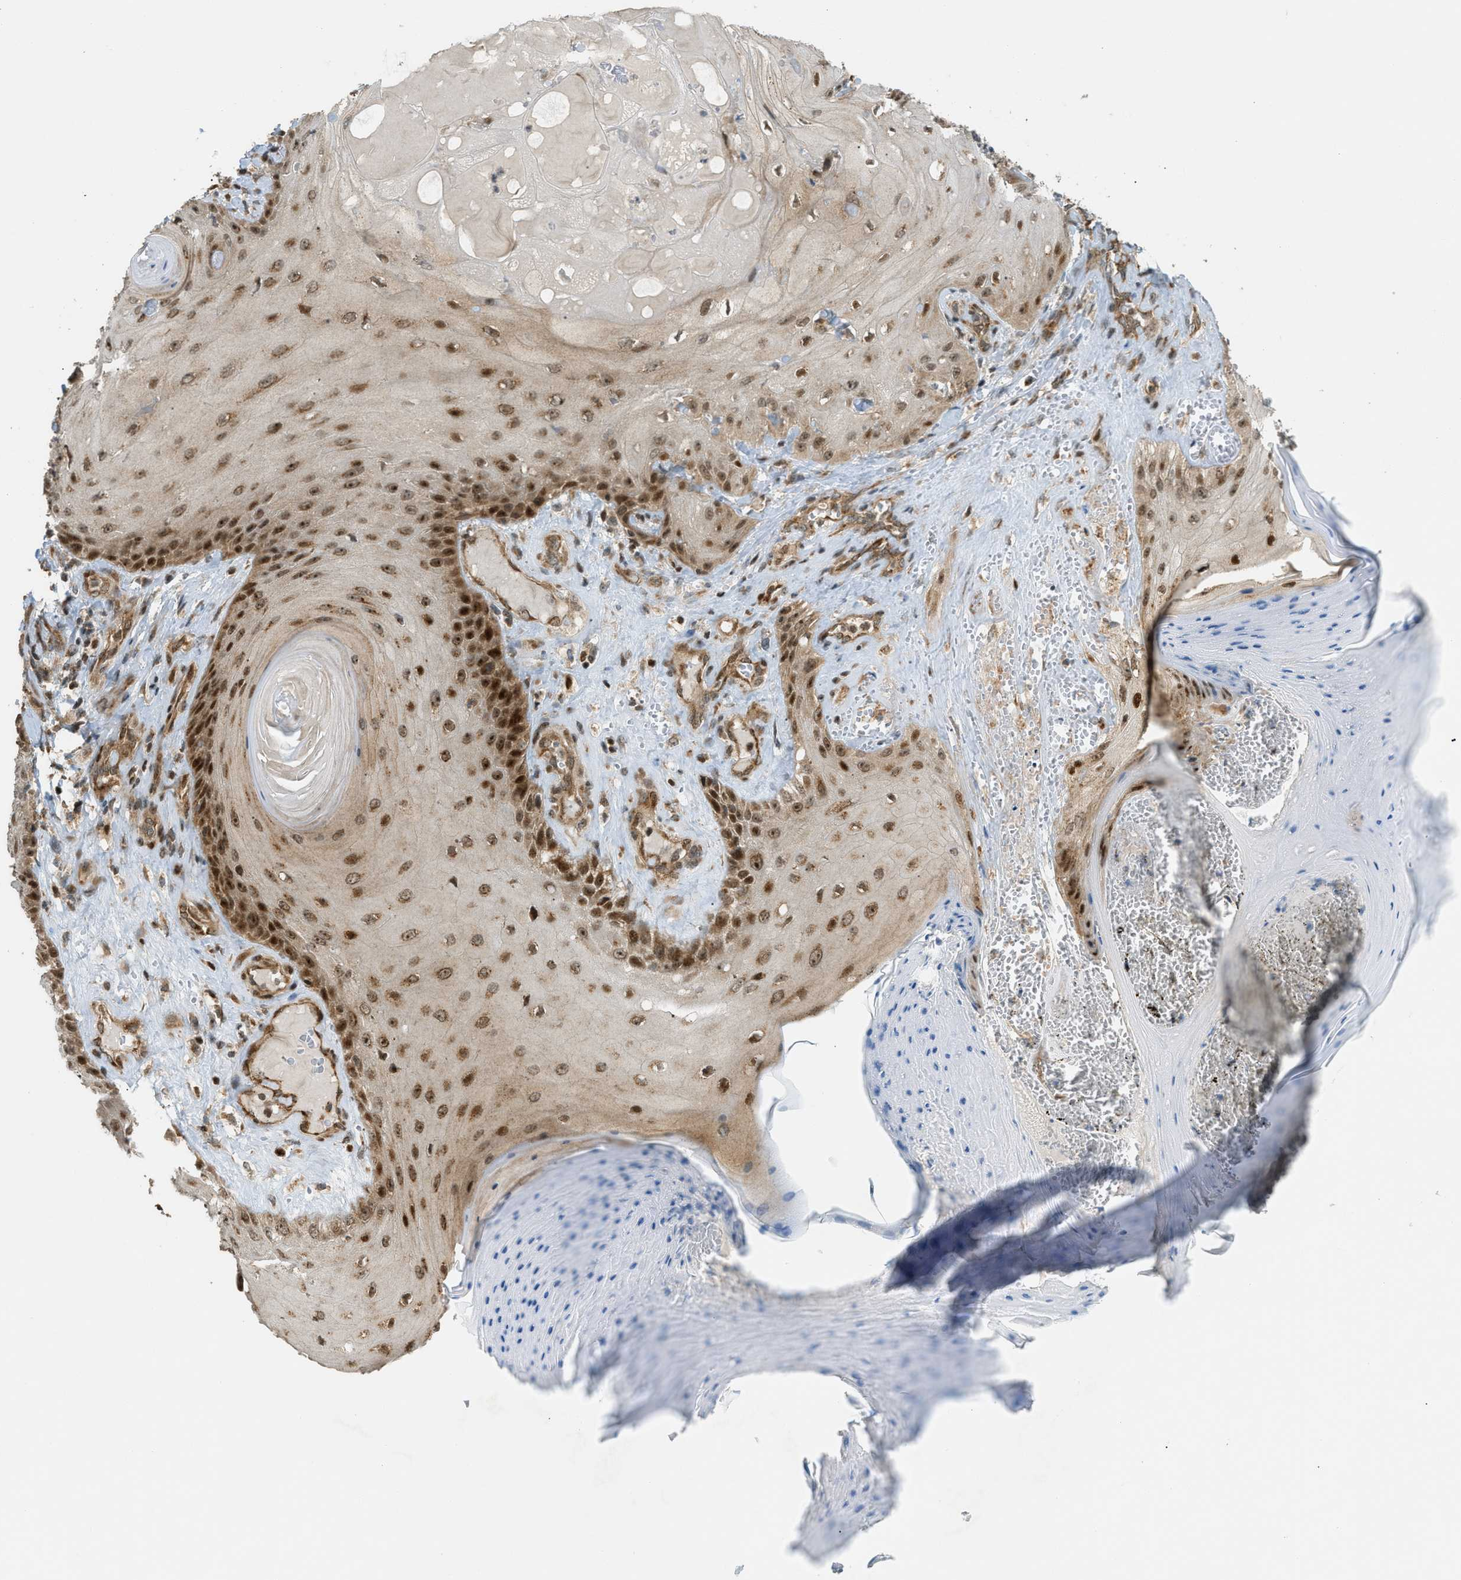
{"staining": {"intensity": "strong", "quantity": ">75%", "location": "cytoplasmic/membranous,nuclear"}, "tissue": "skin cancer", "cell_type": "Tumor cells", "image_type": "cancer", "snomed": [{"axis": "morphology", "description": "Squamous cell carcinoma, NOS"}, {"axis": "topography", "description": "Skin"}], "caption": "Protein expression analysis of human squamous cell carcinoma (skin) reveals strong cytoplasmic/membranous and nuclear staining in approximately >75% of tumor cells.", "gene": "CCDC186", "patient": {"sex": "male", "age": 74}}